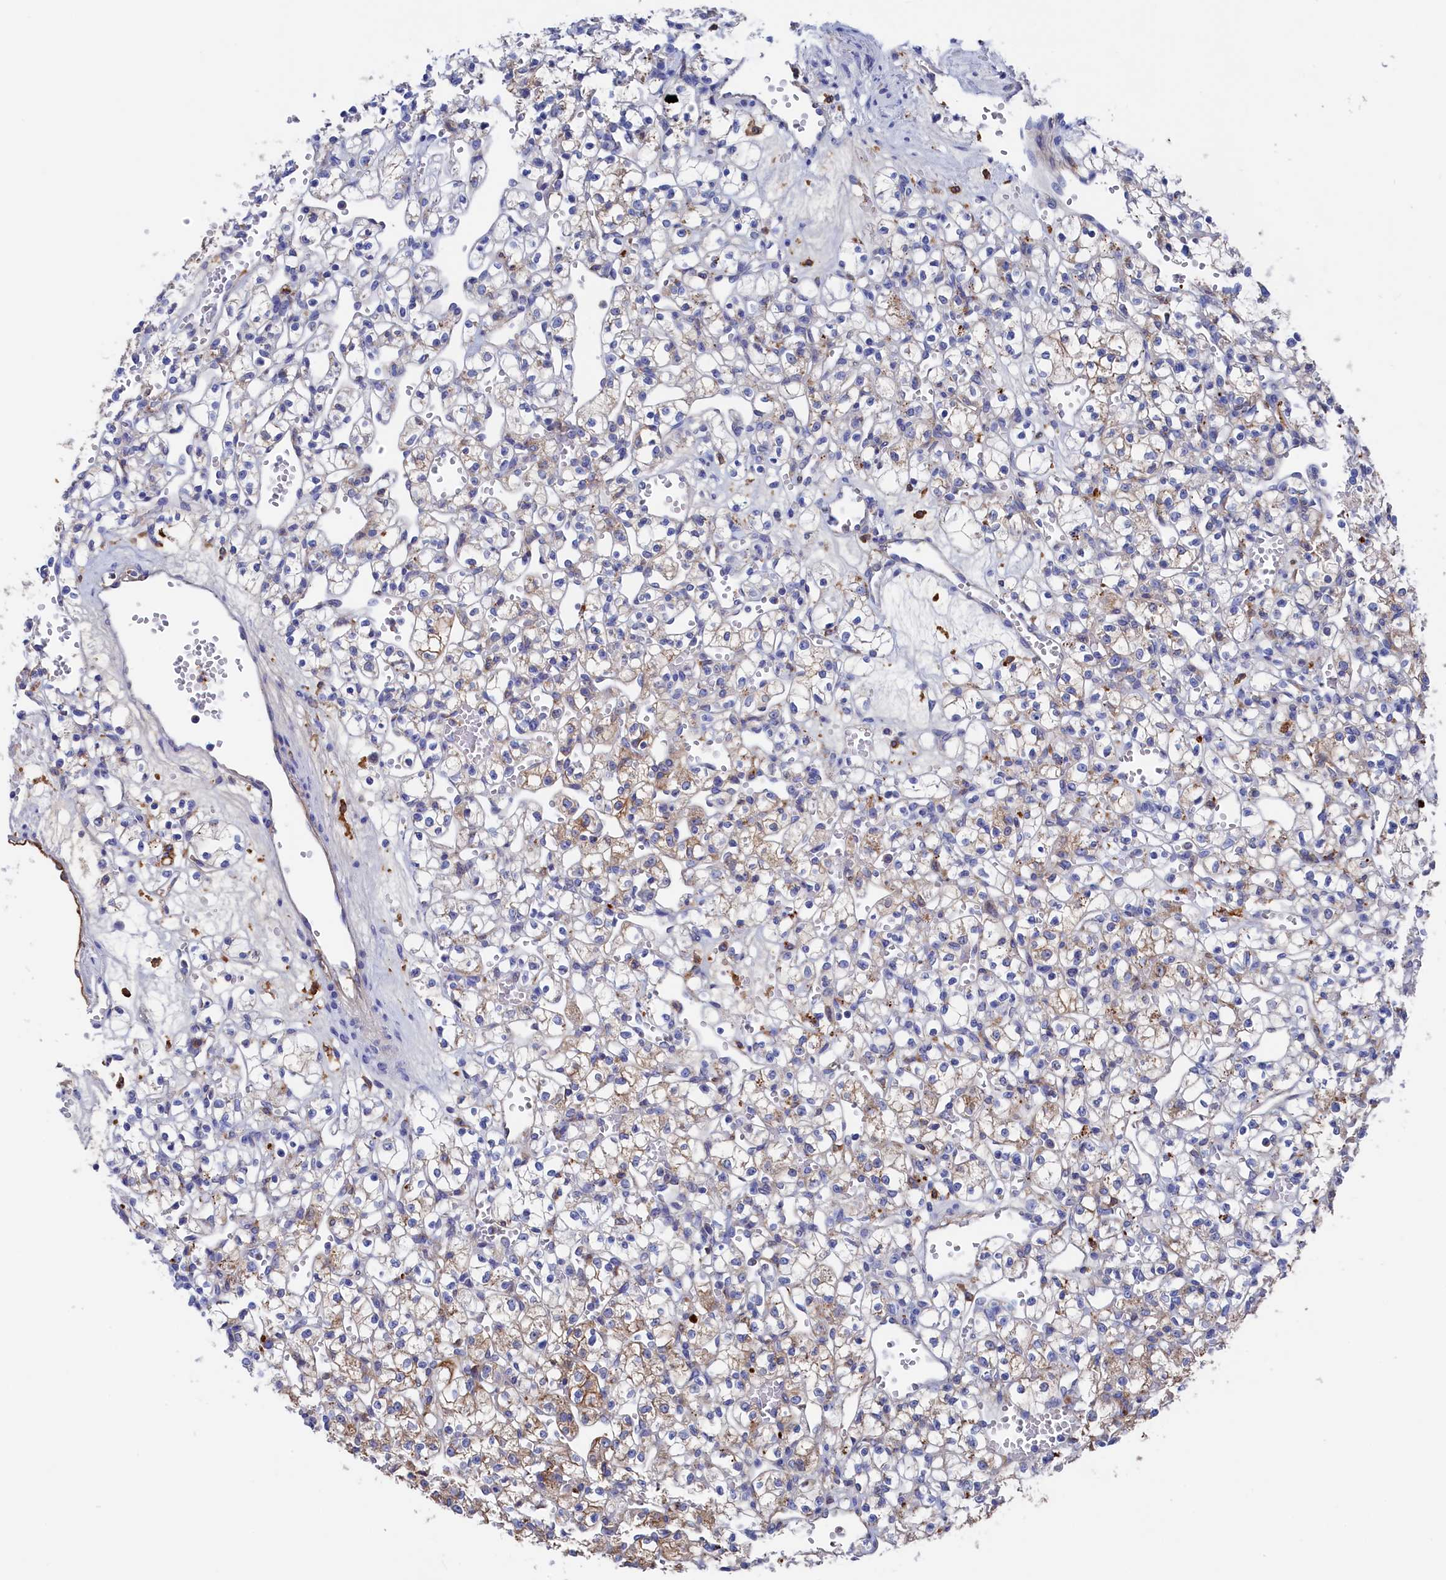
{"staining": {"intensity": "moderate", "quantity": "<25%", "location": "cytoplasmic/membranous"}, "tissue": "renal cancer", "cell_type": "Tumor cells", "image_type": "cancer", "snomed": [{"axis": "morphology", "description": "Adenocarcinoma, NOS"}, {"axis": "topography", "description": "Kidney"}], "caption": "Immunohistochemical staining of human adenocarcinoma (renal) exhibits moderate cytoplasmic/membranous protein expression in approximately <25% of tumor cells. (DAB (3,3'-diaminobenzidine) IHC, brown staining for protein, blue staining for nuclei).", "gene": "C12orf73", "patient": {"sex": "female", "age": 59}}